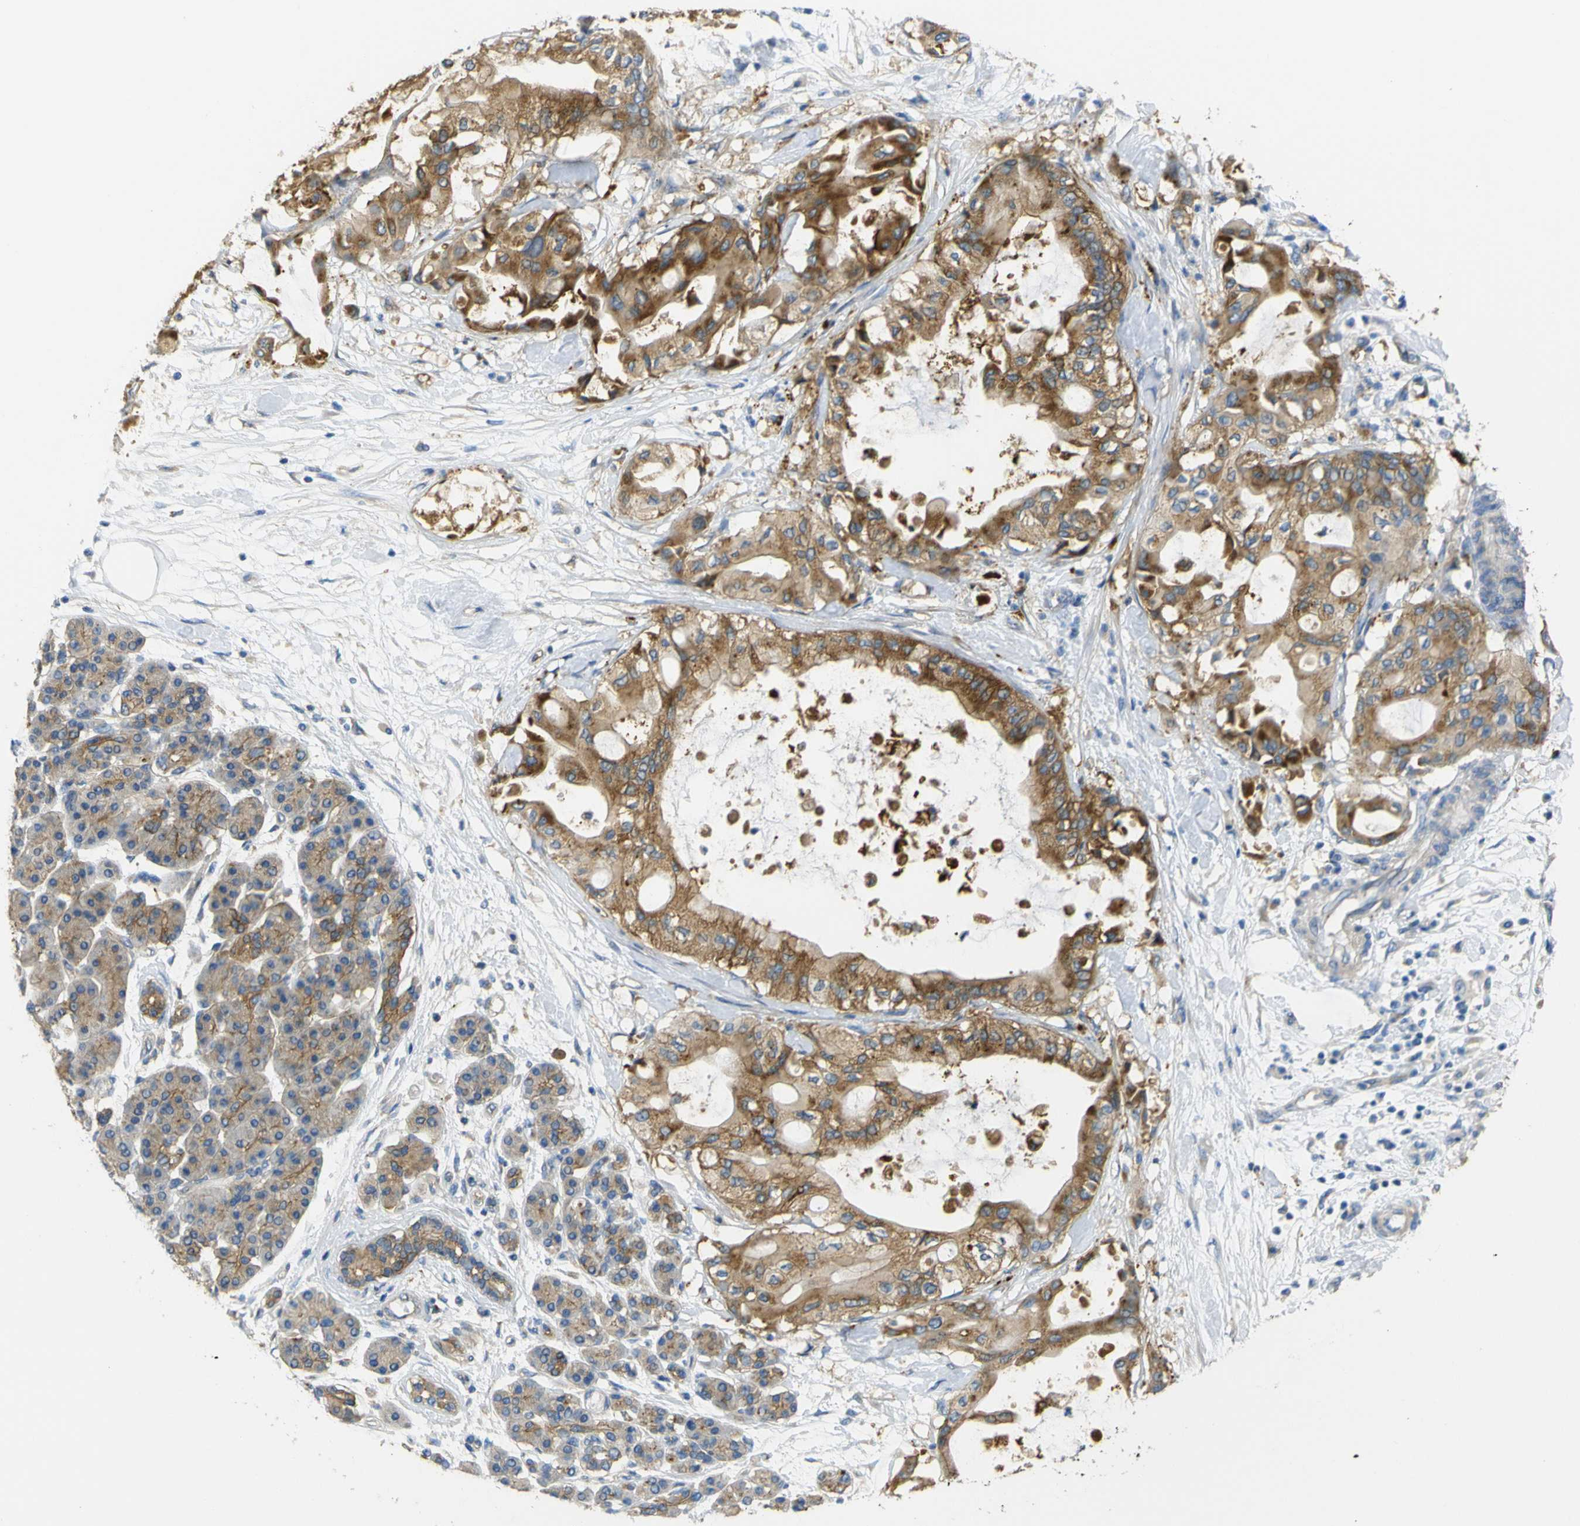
{"staining": {"intensity": "moderate", "quantity": ">75%", "location": "cytoplasmic/membranous"}, "tissue": "pancreatic cancer", "cell_type": "Tumor cells", "image_type": "cancer", "snomed": [{"axis": "morphology", "description": "Adenocarcinoma, NOS"}, {"axis": "morphology", "description": "Adenocarcinoma, metastatic, NOS"}, {"axis": "topography", "description": "Lymph node"}, {"axis": "topography", "description": "Pancreas"}, {"axis": "topography", "description": "Duodenum"}], "caption": "Tumor cells demonstrate medium levels of moderate cytoplasmic/membranous expression in about >75% of cells in pancreatic adenocarcinoma.", "gene": "SYPL1", "patient": {"sex": "female", "age": 64}}